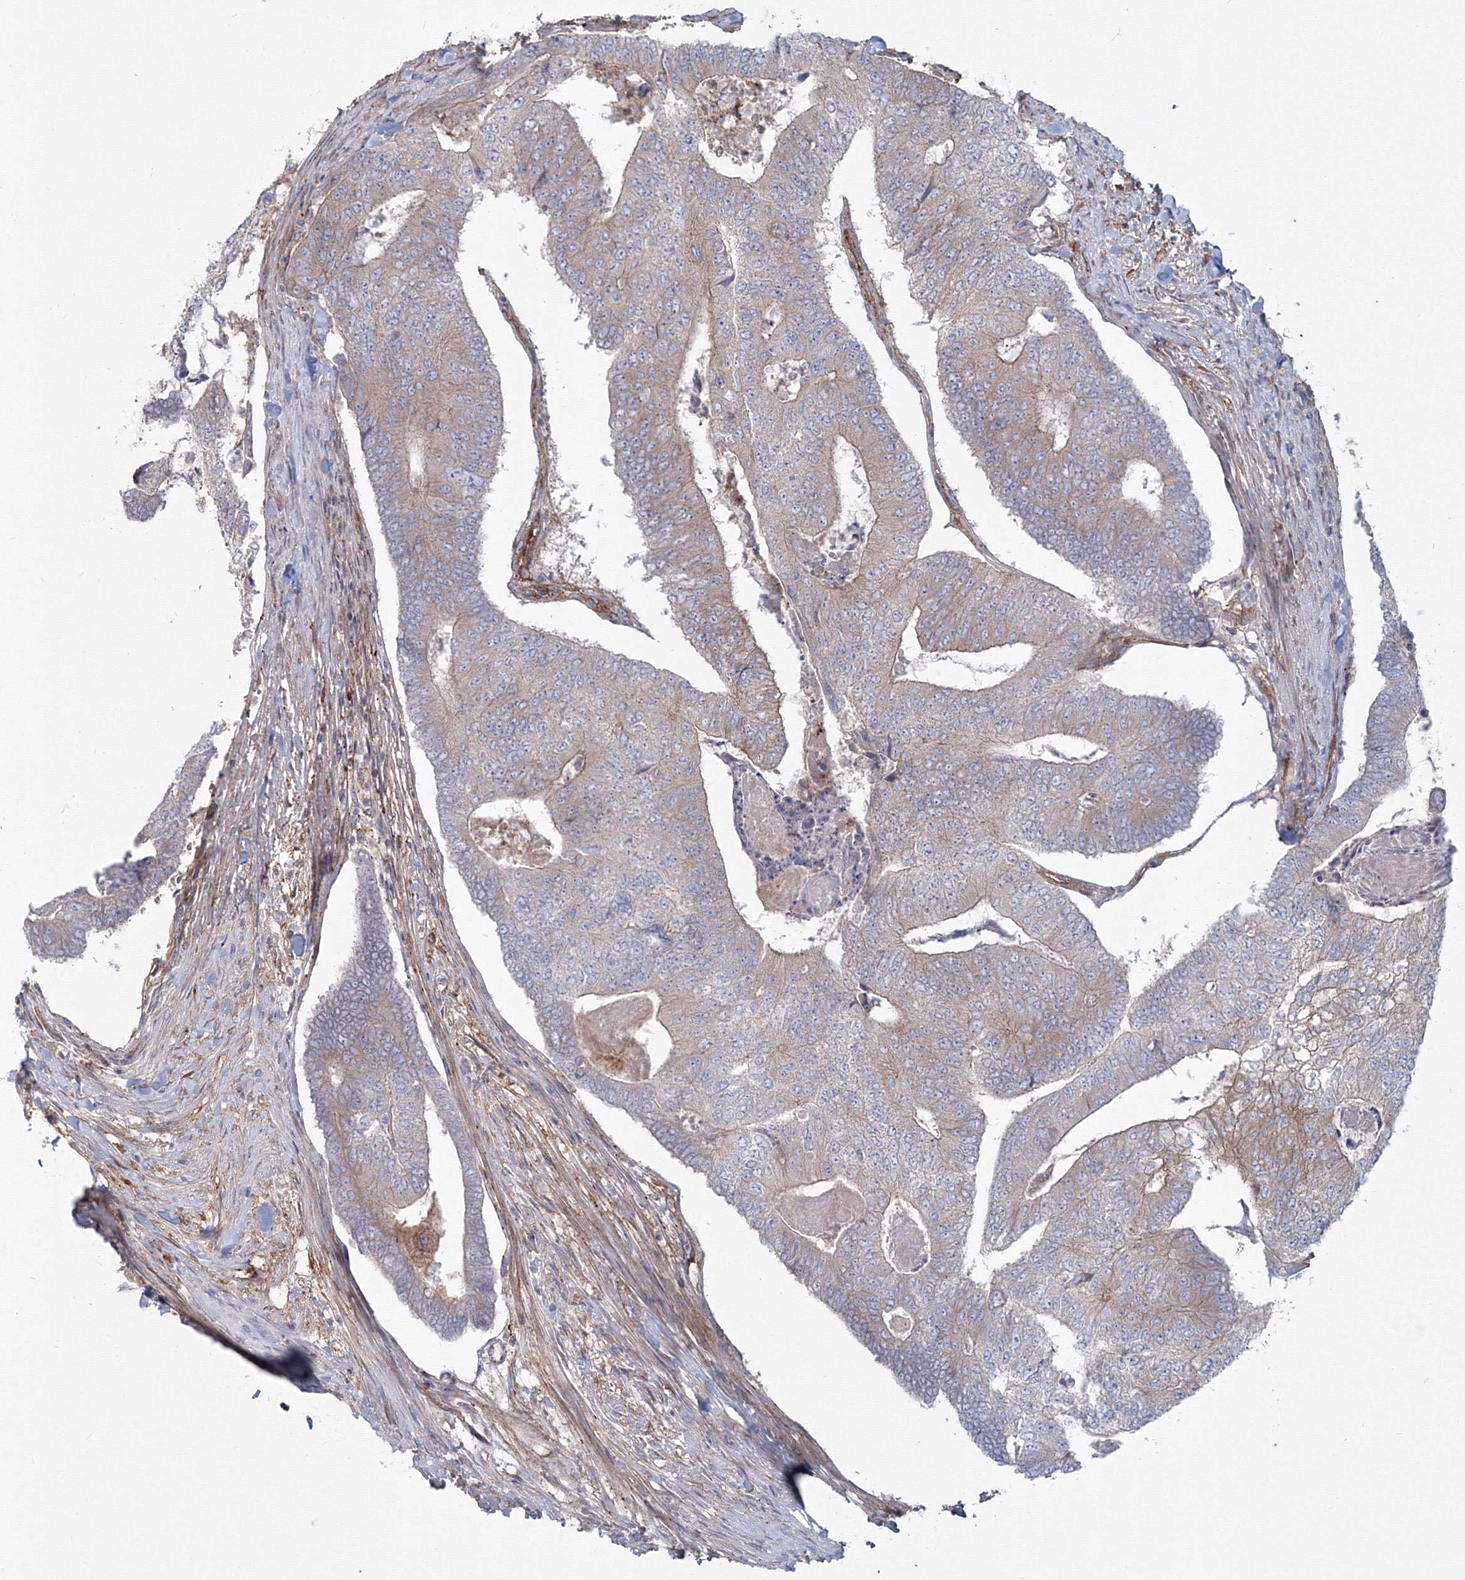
{"staining": {"intensity": "weak", "quantity": "<25%", "location": "cytoplasmic/membranous"}, "tissue": "colorectal cancer", "cell_type": "Tumor cells", "image_type": "cancer", "snomed": [{"axis": "morphology", "description": "Adenocarcinoma, NOS"}, {"axis": "topography", "description": "Colon"}], "caption": "Immunohistochemistry (IHC) histopathology image of colorectal adenocarcinoma stained for a protein (brown), which exhibits no positivity in tumor cells.", "gene": "SH3PXD2A", "patient": {"sex": "female", "age": 67}}